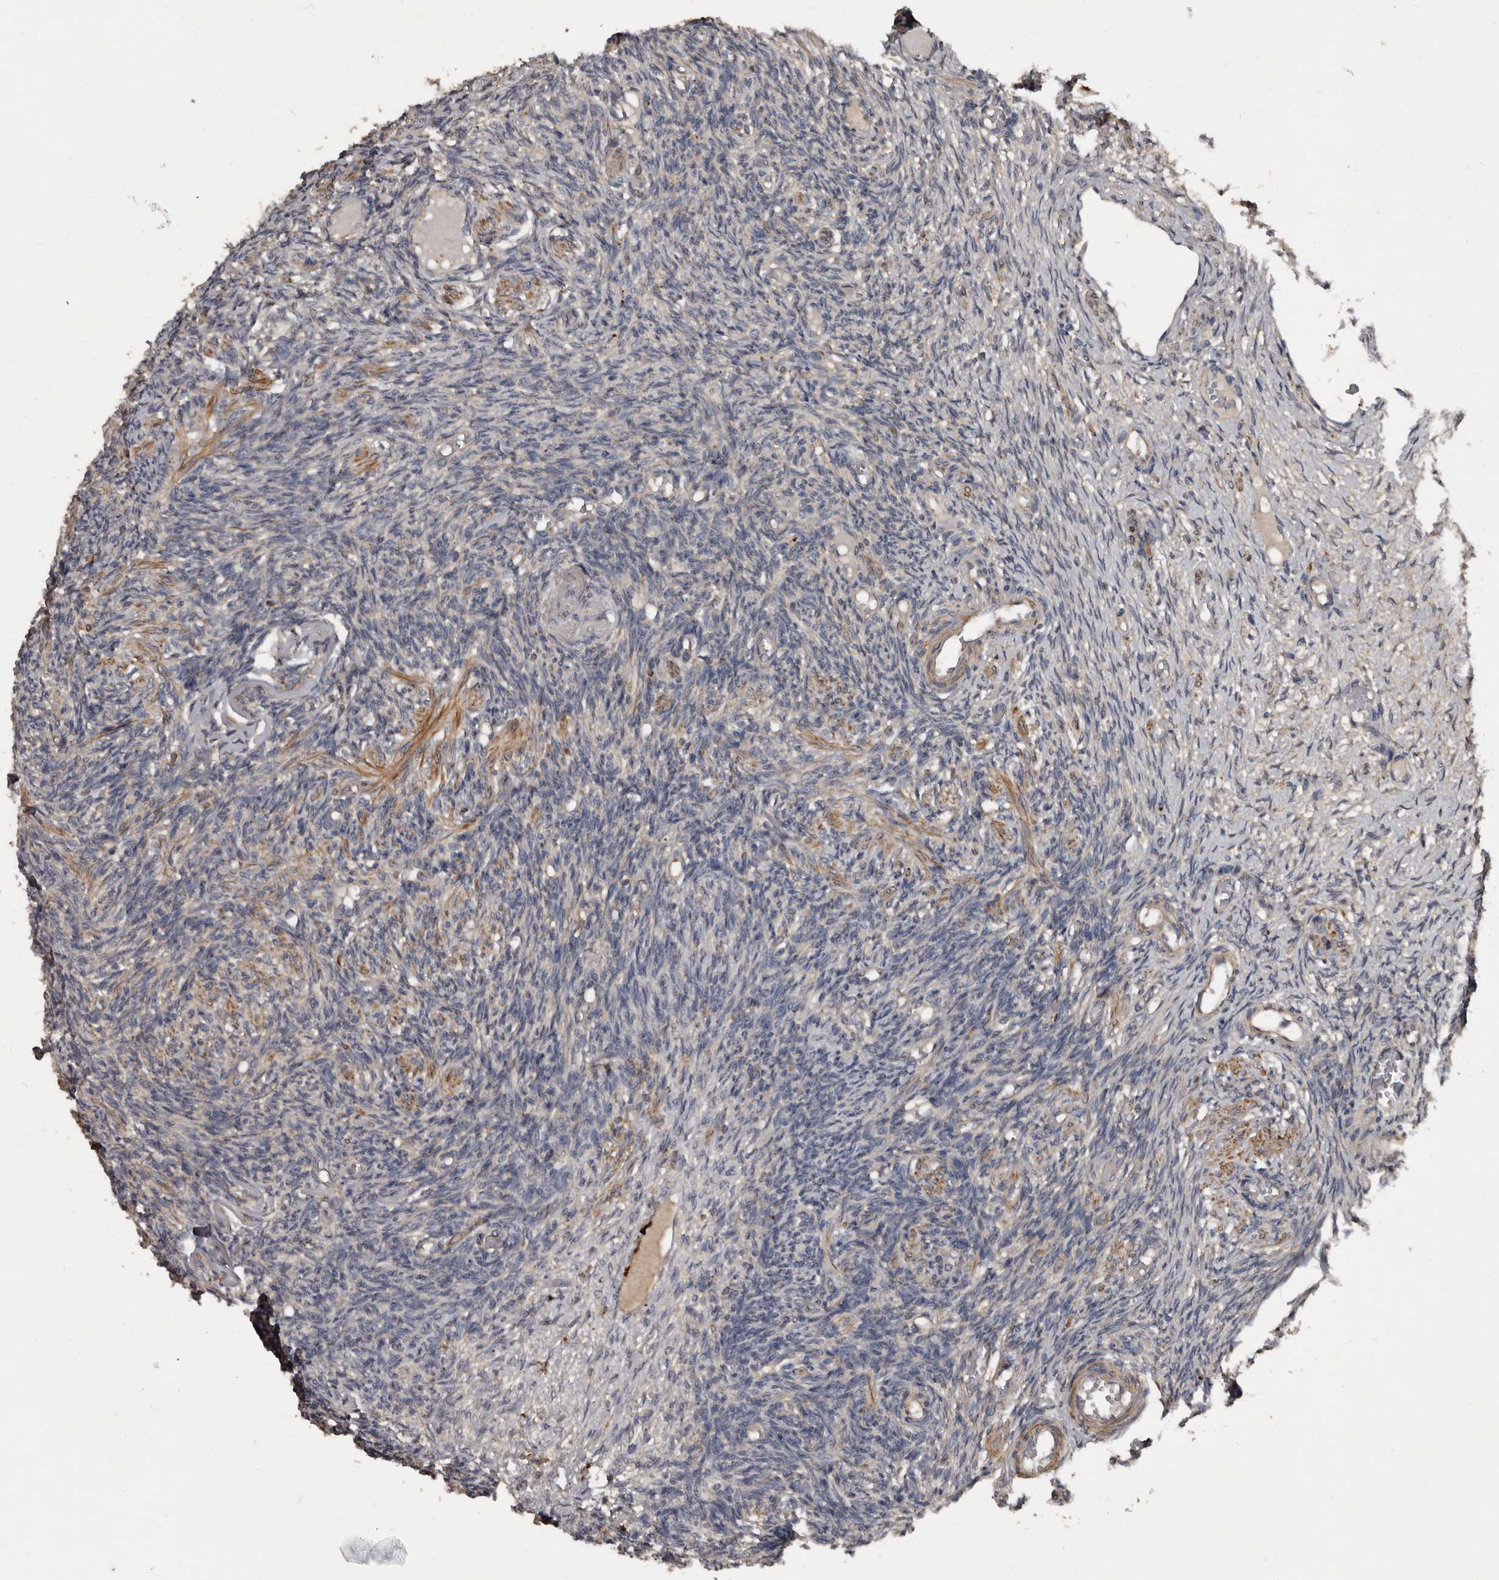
{"staining": {"intensity": "weak", "quantity": "<25%", "location": "cytoplasmic/membranous"}, "tissue": "ovary", "cell_type": "Ovarian stroma cells", "image_type": "normal", "snomed": [{"axis": "morphology", "description": "Normal tissue, NOS"}, {"axis": "topography", "description": "Ovary"}], "caption": "DAB immunohistochemical staining of benign ovary shows no significant staining in ovarian stroma cells.", "gene": "GREB1", "patient": {"sex": "female", "age": 27}}